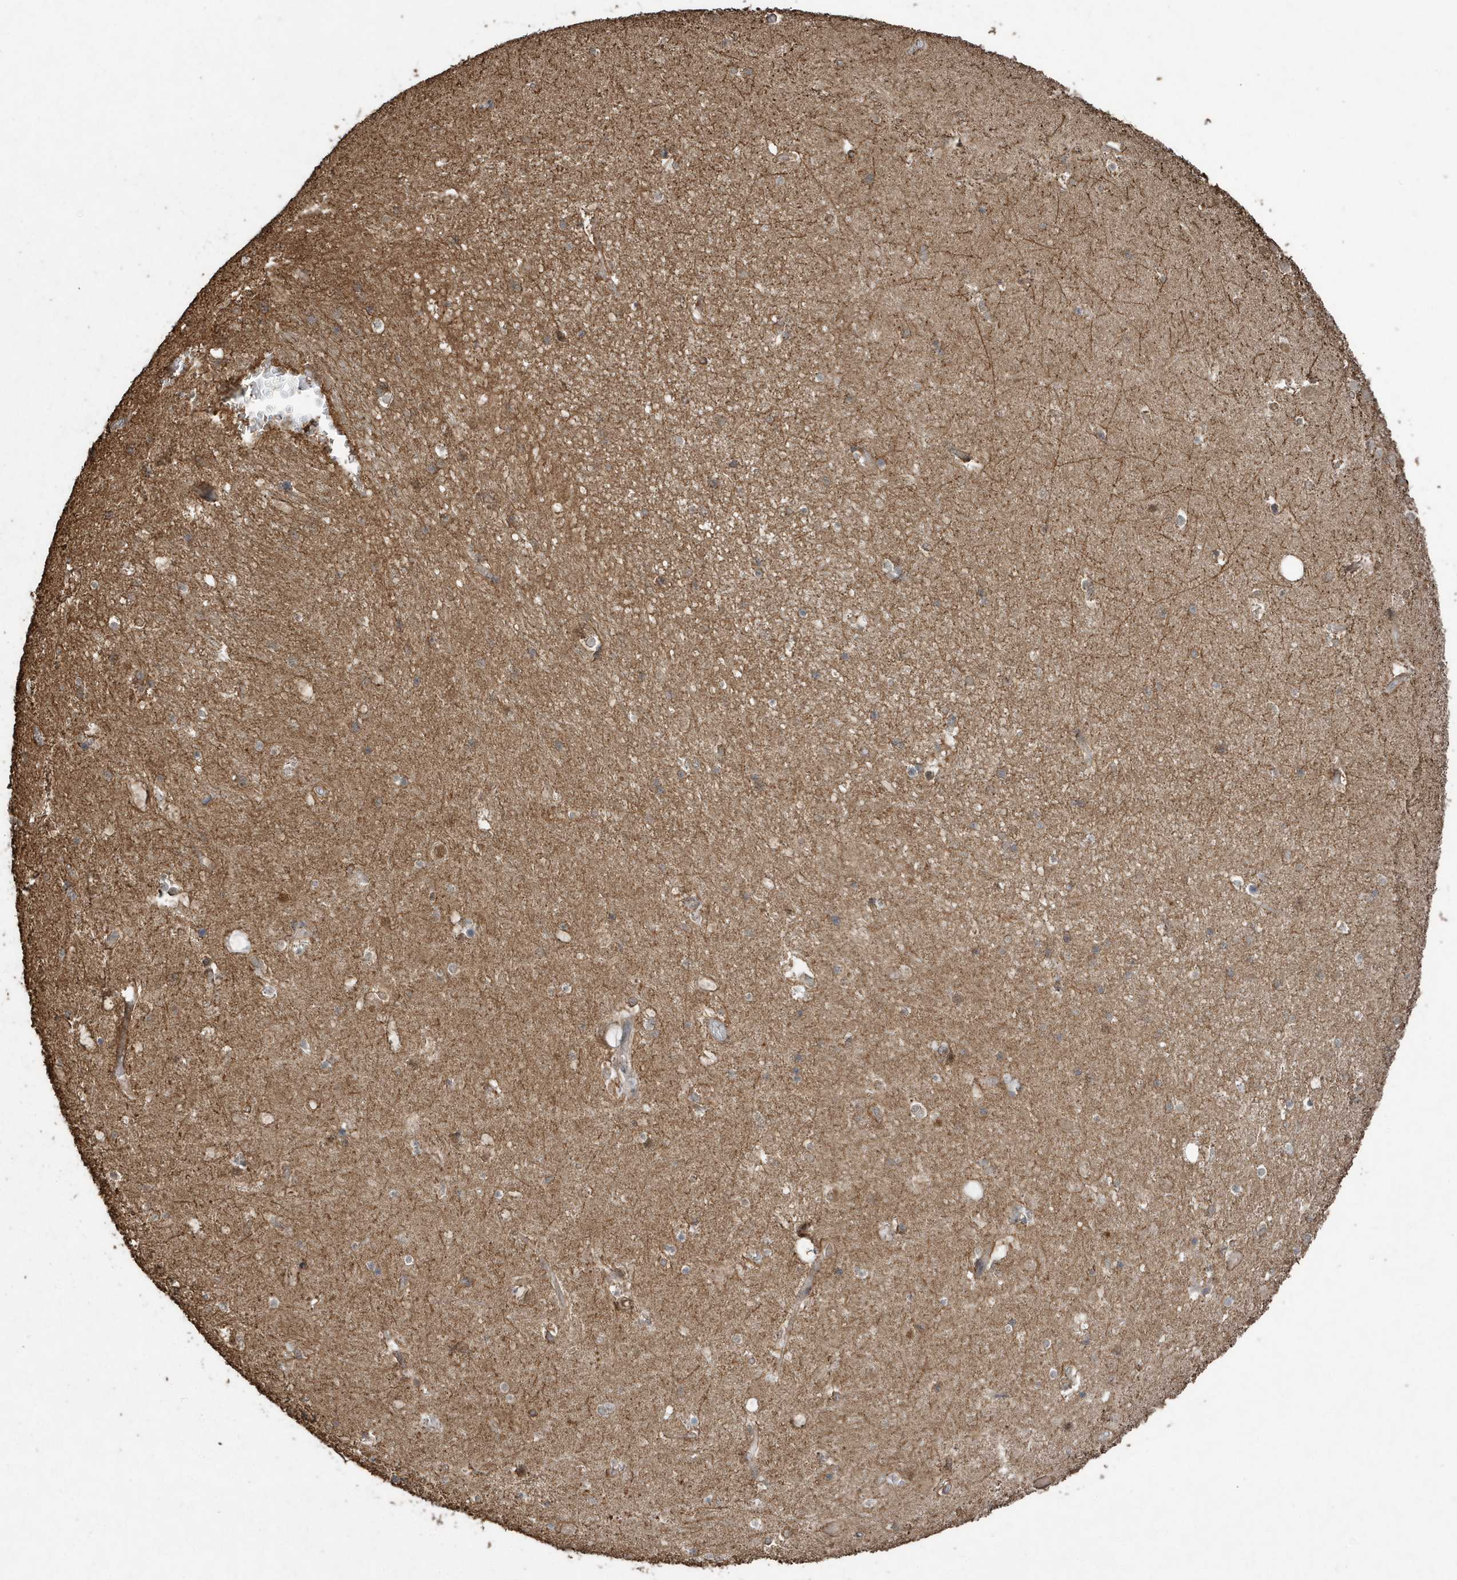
{"staining": {"intensity": "weak", "quantity": "25%-75%", "location": "cytoplasmic/membranous"}, "tissue": "hippocampus", "cell_type": "Glial cells", "image_type": "normal", "snomed": [{"axis": "morphology", "description": "Normal tissue, NOS"}, {"axis": "topography", "description": "Hippocampus"}], "caption": "A low amount of weak cytoplasmic/membranous expression is present in about 25%-75% of glial cells in benign hippocampus. (DAB (3,3'-diaminobenzidine) IHC with brightfield microscopy, high magnification).", "gene": "PAXBP1", "patient": {"sex": "female", "age": 52}}